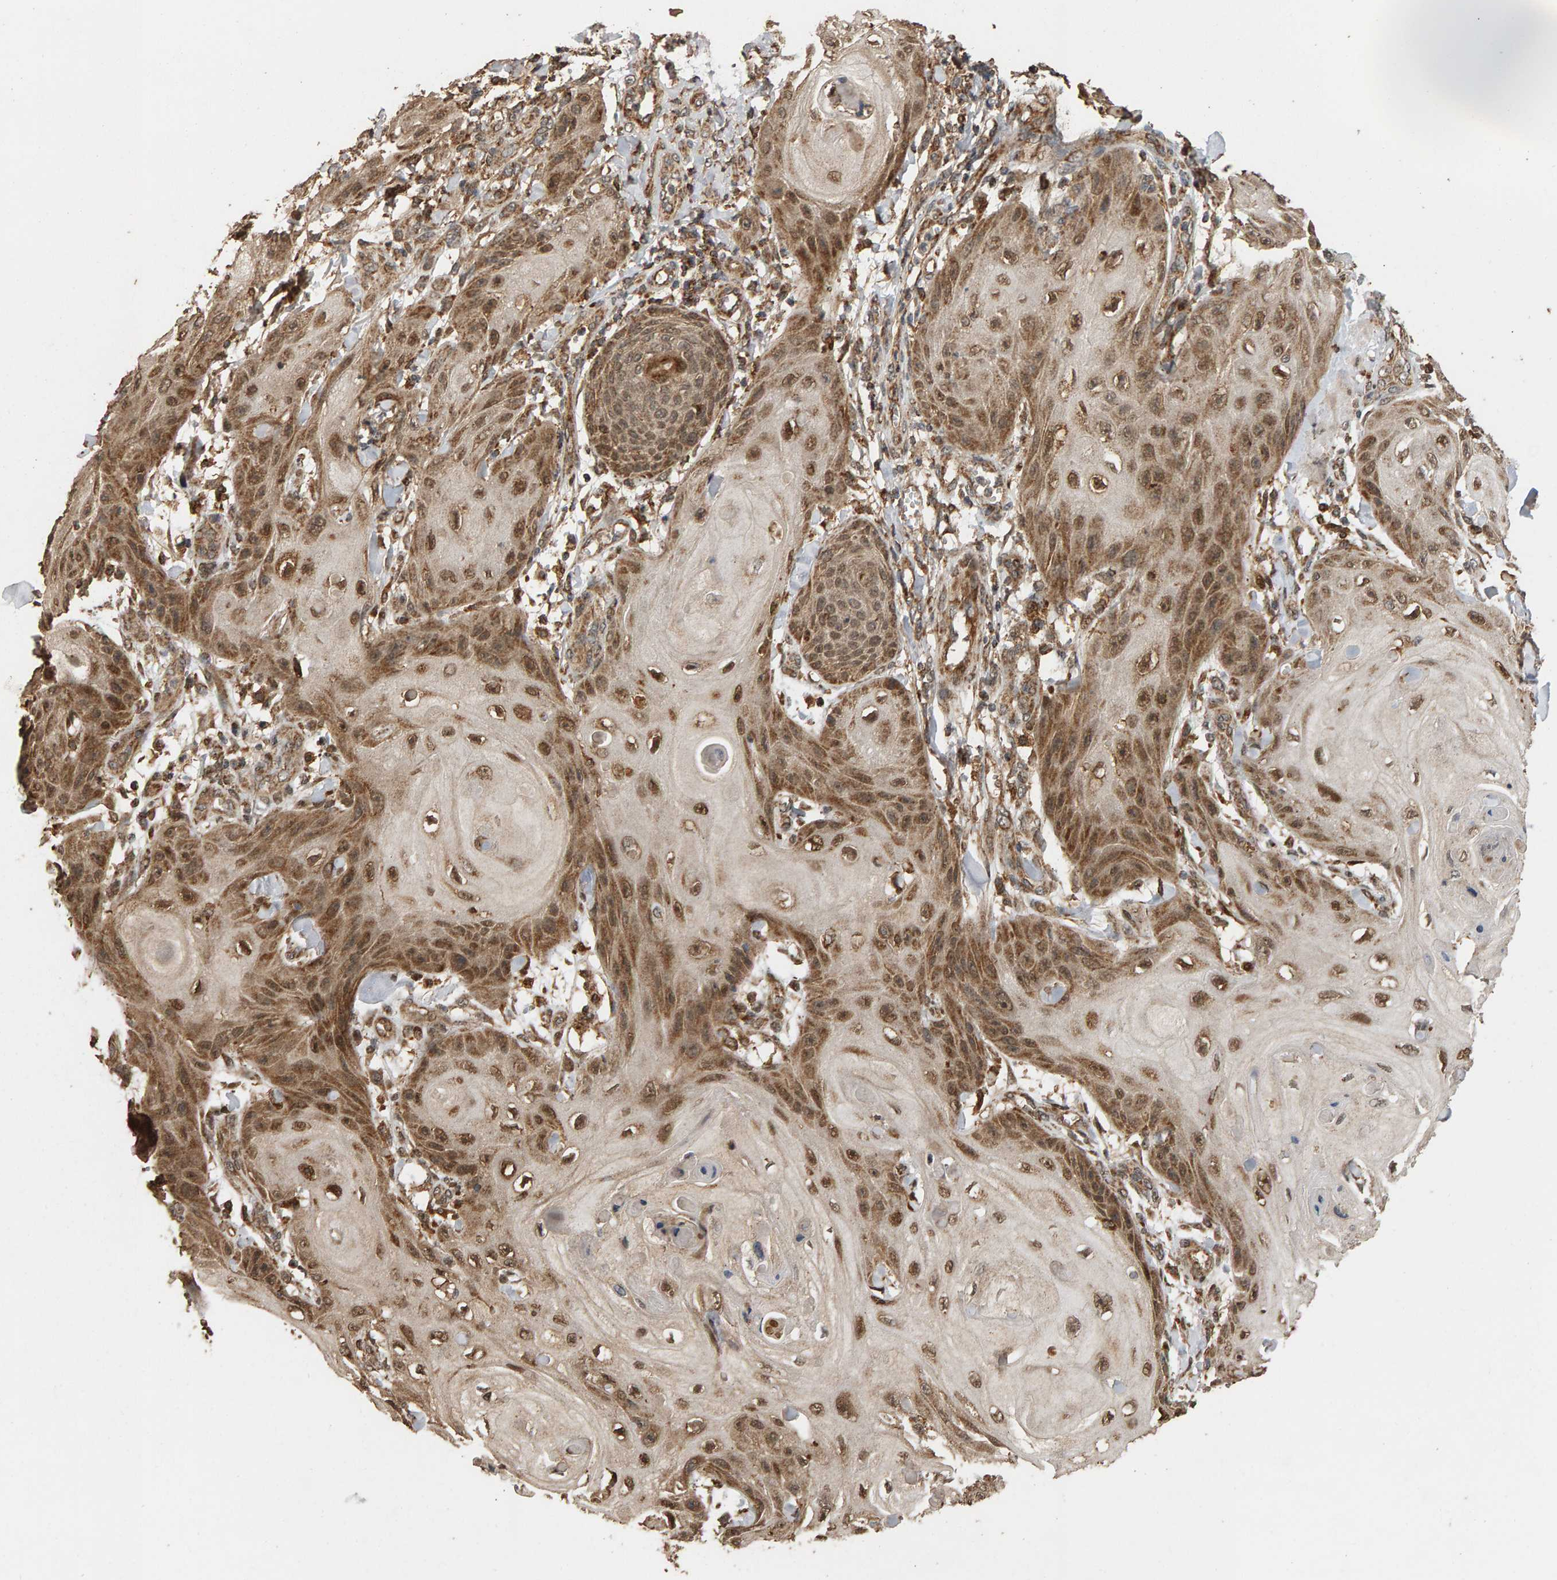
{"staining": {"intensity": "moderate", "quantity": ">75%", "location": "cytoplasmic/membranous,nuclear"}, "tissue": "skin cancer", "cell_type": "Tumor cells", "image_type": "cancer", "snomed": [{"axis": "morphology", "description": "Squamous cell carcinoma, NOS"}, {"axis": "topography", "description": "Skin"}], "caption": "Moderate cytoplasmic/membranous and nuclear protein staining is appreciated in about >75% of tumor cells in skin squamous cell carcinoma.", "gene": "GSTK1", "patient": {"sex": "male", "age": 74}}